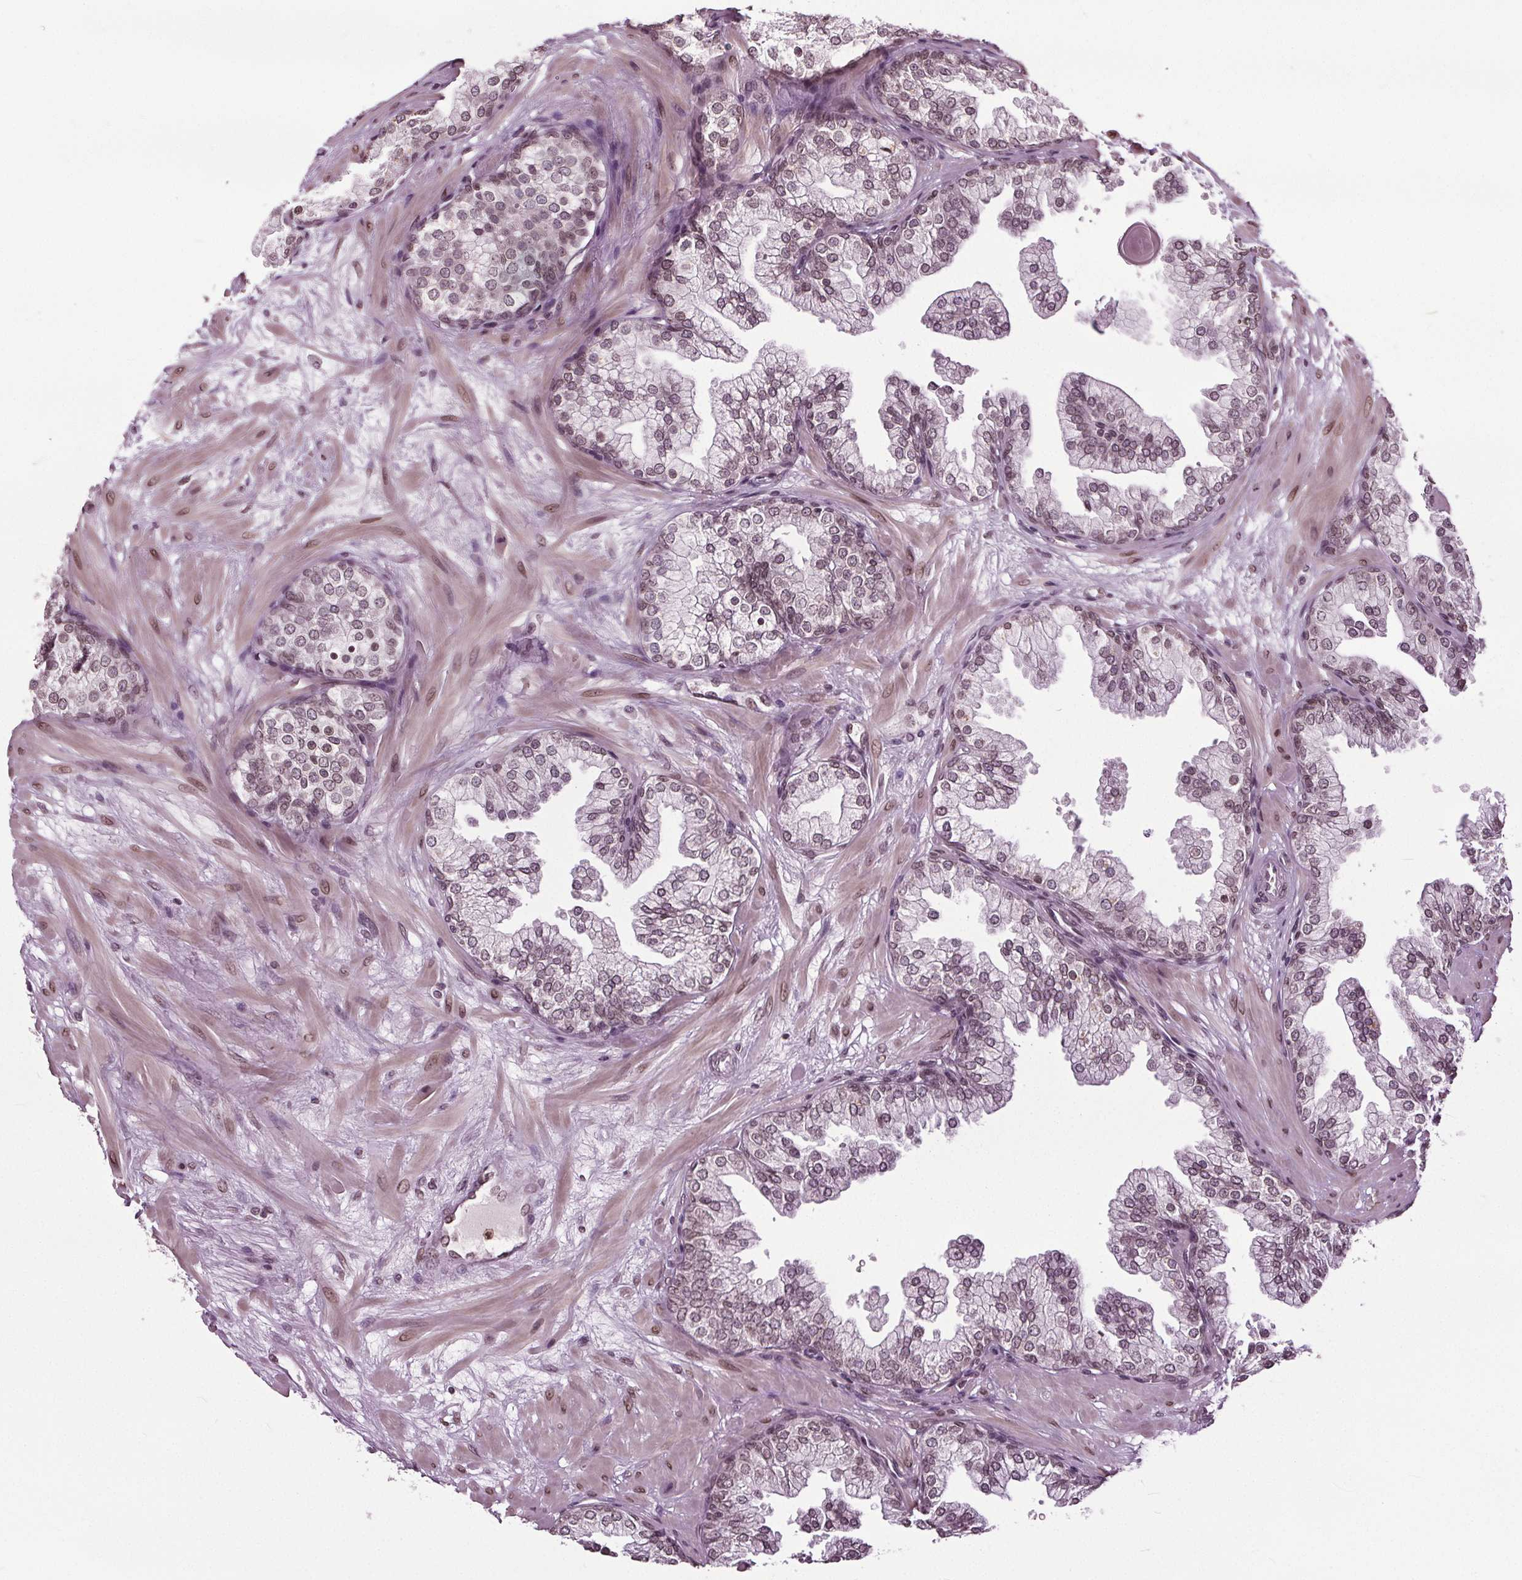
{"staining": {"intensity": "moderate", "quantity": "25%-75%", "location": "cytoplasmic/membranous,nuclear"}, "tissue": "prostate", "cell_type": "Glandular cells", "image_type": "normal", "snomed": [{"axis": "morphology", "description": "Normal tissue, NOS"}, {"axis": "topography", "description": "Prostate"}, {"axis": "topography", "description": "Peripheral nerve tissue"}], "caption": "Protein positivity by immunohistochemistry (IHC) demonstrates moderate cytoplasmic/membranous,nuclear positivity in approximately 25%-75% of glandular cells in unremarkable prostate. (IHC, brightfield microscopy, high magnification).", "gene": "TTC39C", "patient": {"sex": "male", "age": 61}}